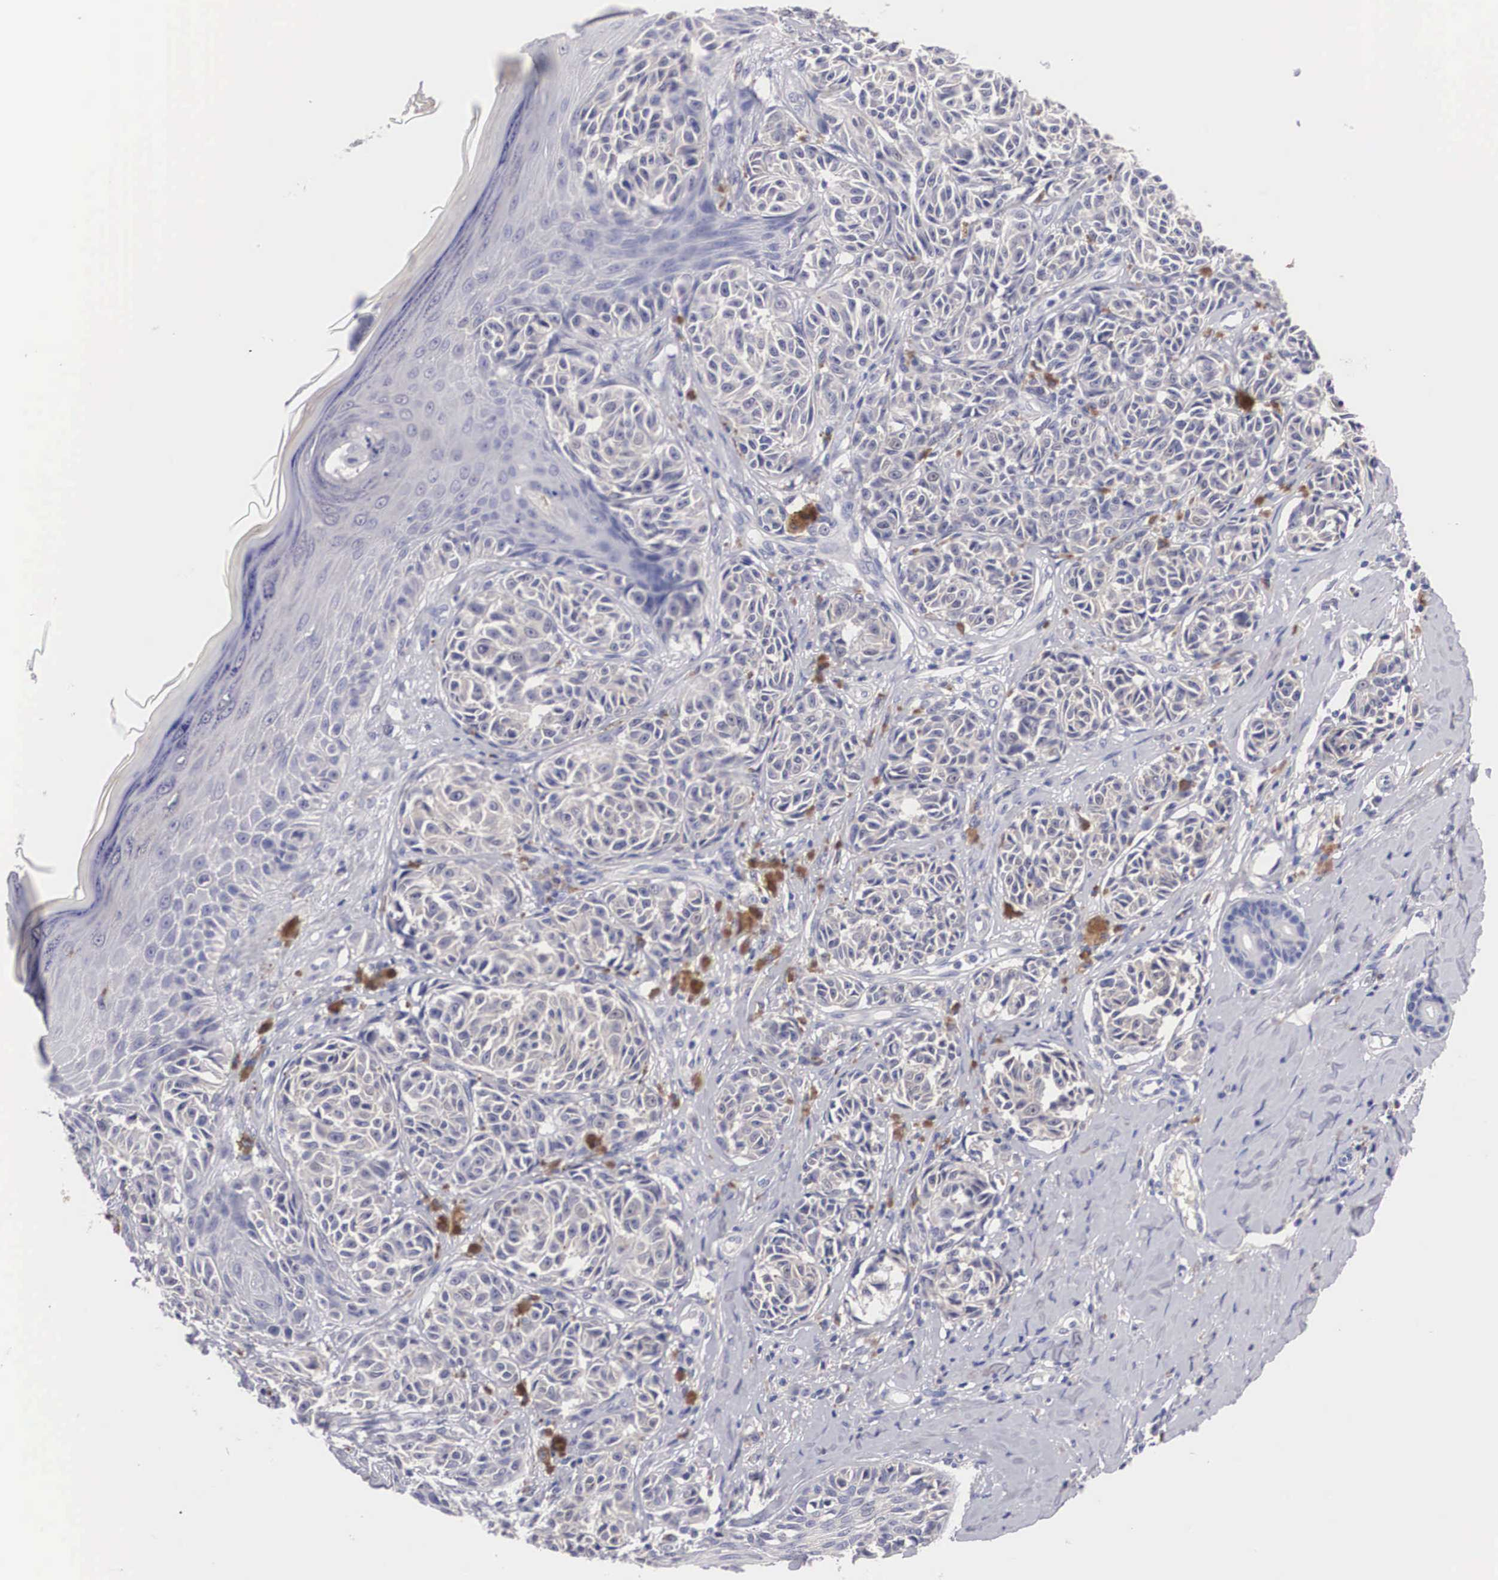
{"staining": {"intensity": "negative", "quantity": "none", "location": "none"}, "tissue": "melanoma", "cell_type": "Tumor cells", "image_type": "cancer", "snomed": [{"axis": "morphology", "description": "Malignant melanoma, NOS"}, {"axis": "topography", "description": "Skin"}], "caption": "Malignant melanoma was stained to show a protein in brown. There is no significant staining in tumor cells.", "gene": "ABHD4", "patient": {"sex": "male", "age": 49}}